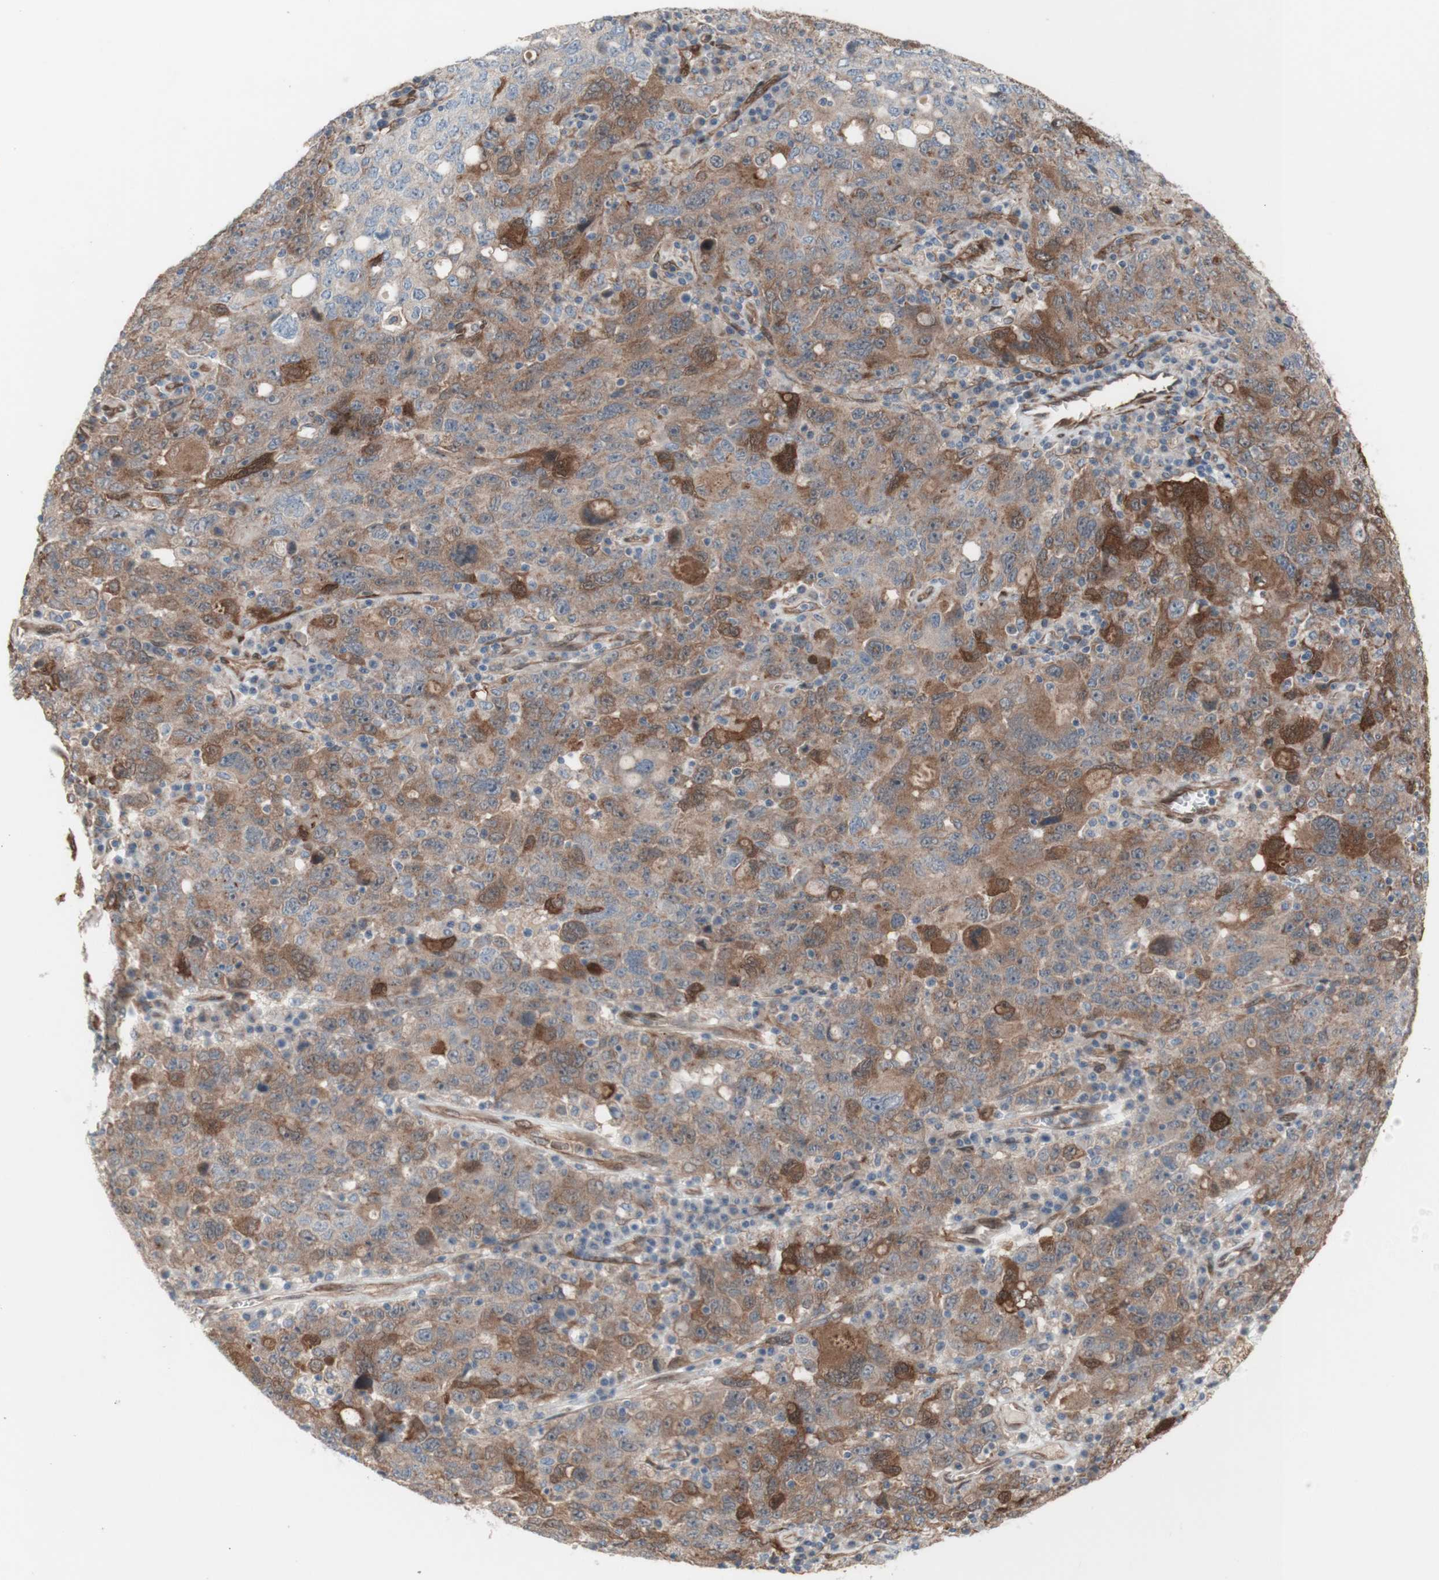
{"staining": {"intensity": "moderate", "quantity": ">75%", "location": "cytoplasmic/membranous"}, "tissue": "ovarian cancer", "cell_type": "Tumor cells", "image_type": "cancer", "snomed": [{"axis": "morphology", "description": "Carcinoma, endometroid"}, {"axis": "topography", "description": "Ovary"}], "caption": "Immunohistochemistry (IHC) of human endometroid carcinoma (ovarian) demonstrates medium levels of moderate cytoplasmic/membranous staining in approximately >75% of tumor cells.", "gene": "CNN3", "patient": {"sex": "female", "age": 62}}